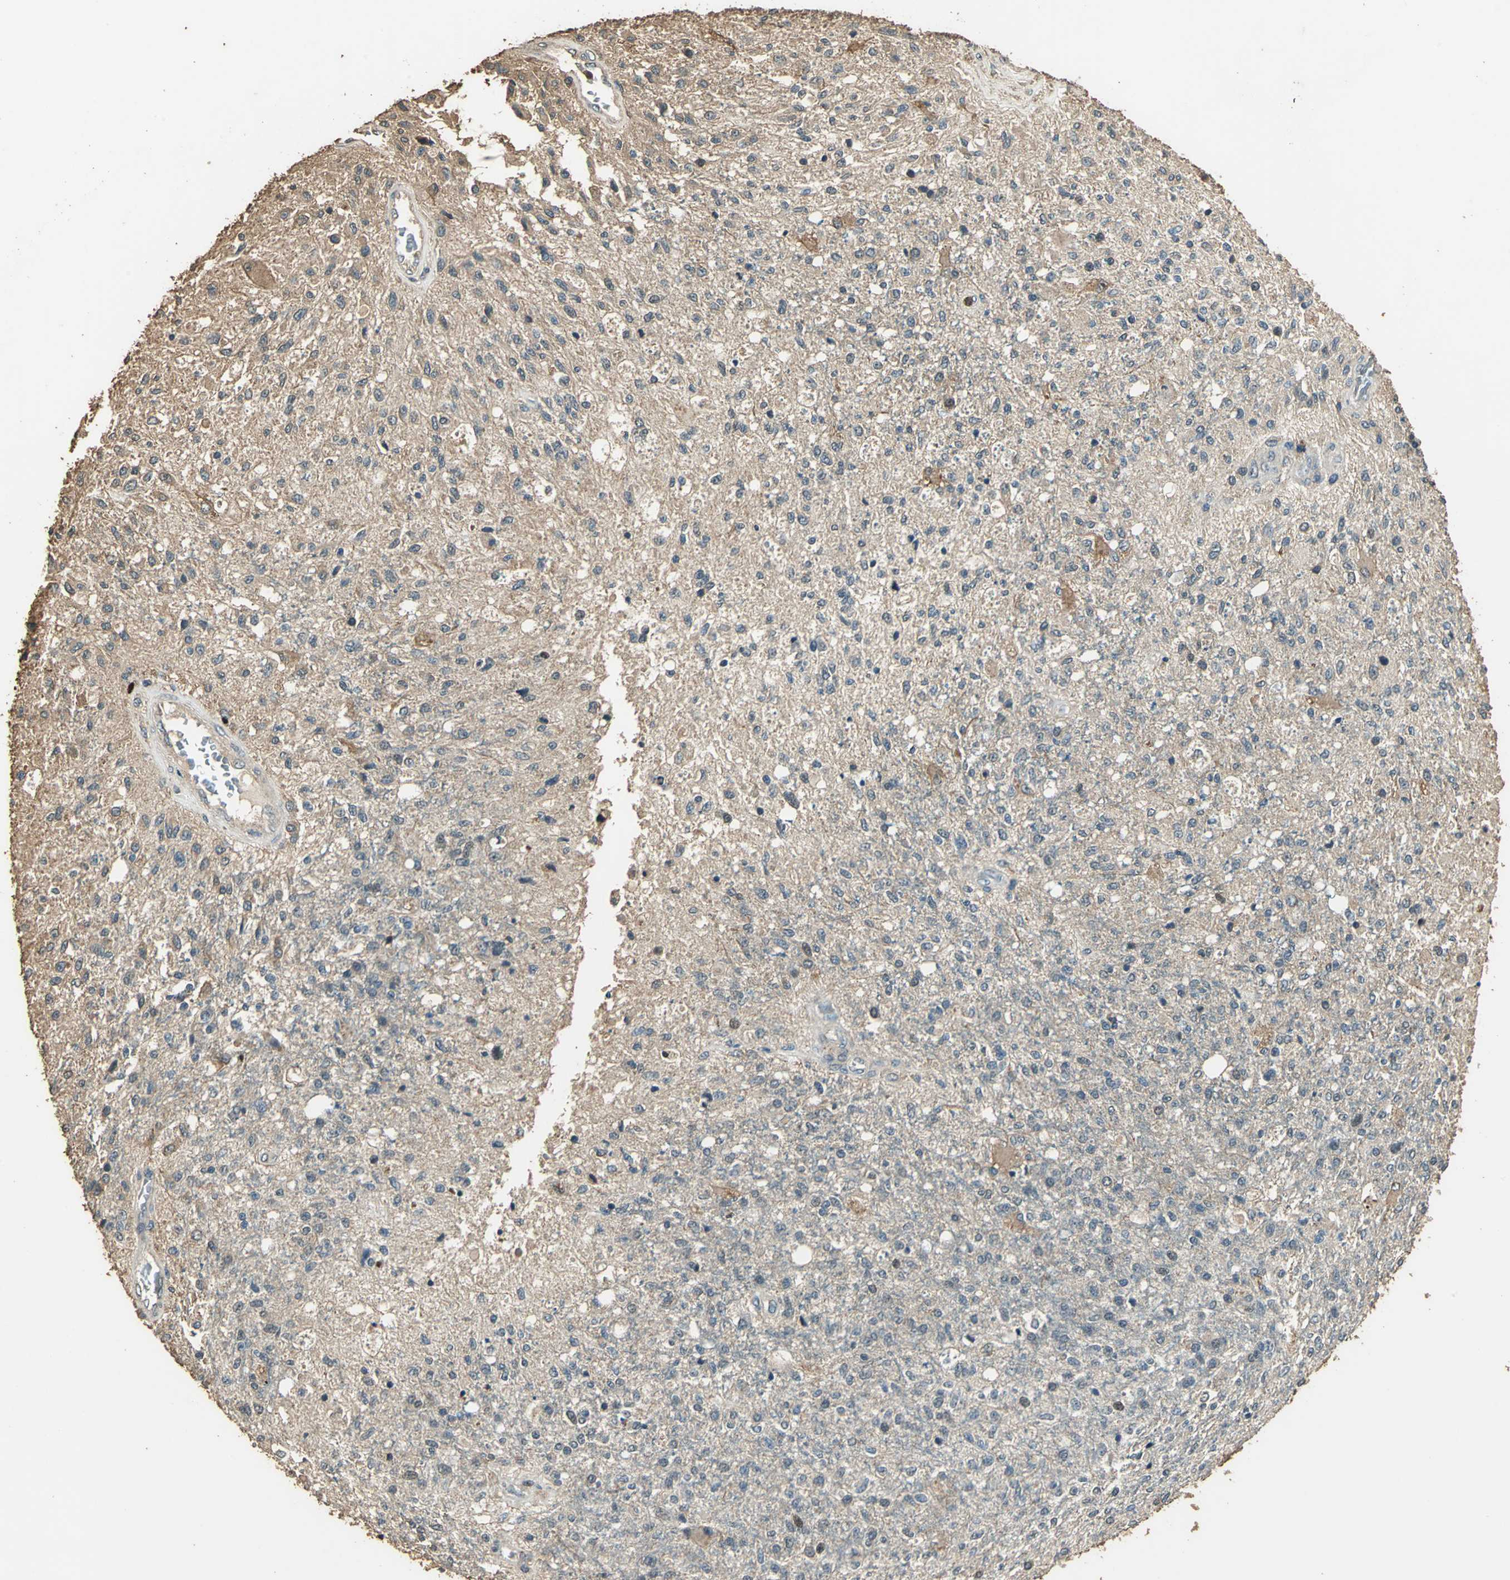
{"staining": {"intensity": "weak", "quantity": ">75%", "location": "cytoplasmic/membranous"}, "tissue": "glioma", "cell_type": "Tumor cells", "image_type": "cancer", "snomed": [{"axis": "morphology", "description": "Normal tissue, NOS"}, {"axis": "morphology", "description": "Glioma, malignant, High grade"}, {"axis": "topography", "description": "Cerebral cortex"}], "caption": "Tumor cells display low levels of weak cytoplasmic/membranous staining in about >75% of cells in human malignant high-grade glioma. The staining was performed using DAB (3,3'-diaminobenzidine), with brown indicating positive protein expression. Nuclei are stained blue with hematoxylin.", "gene": "TMPRSS4", "patient": {"sex": "male", "age": 77}}